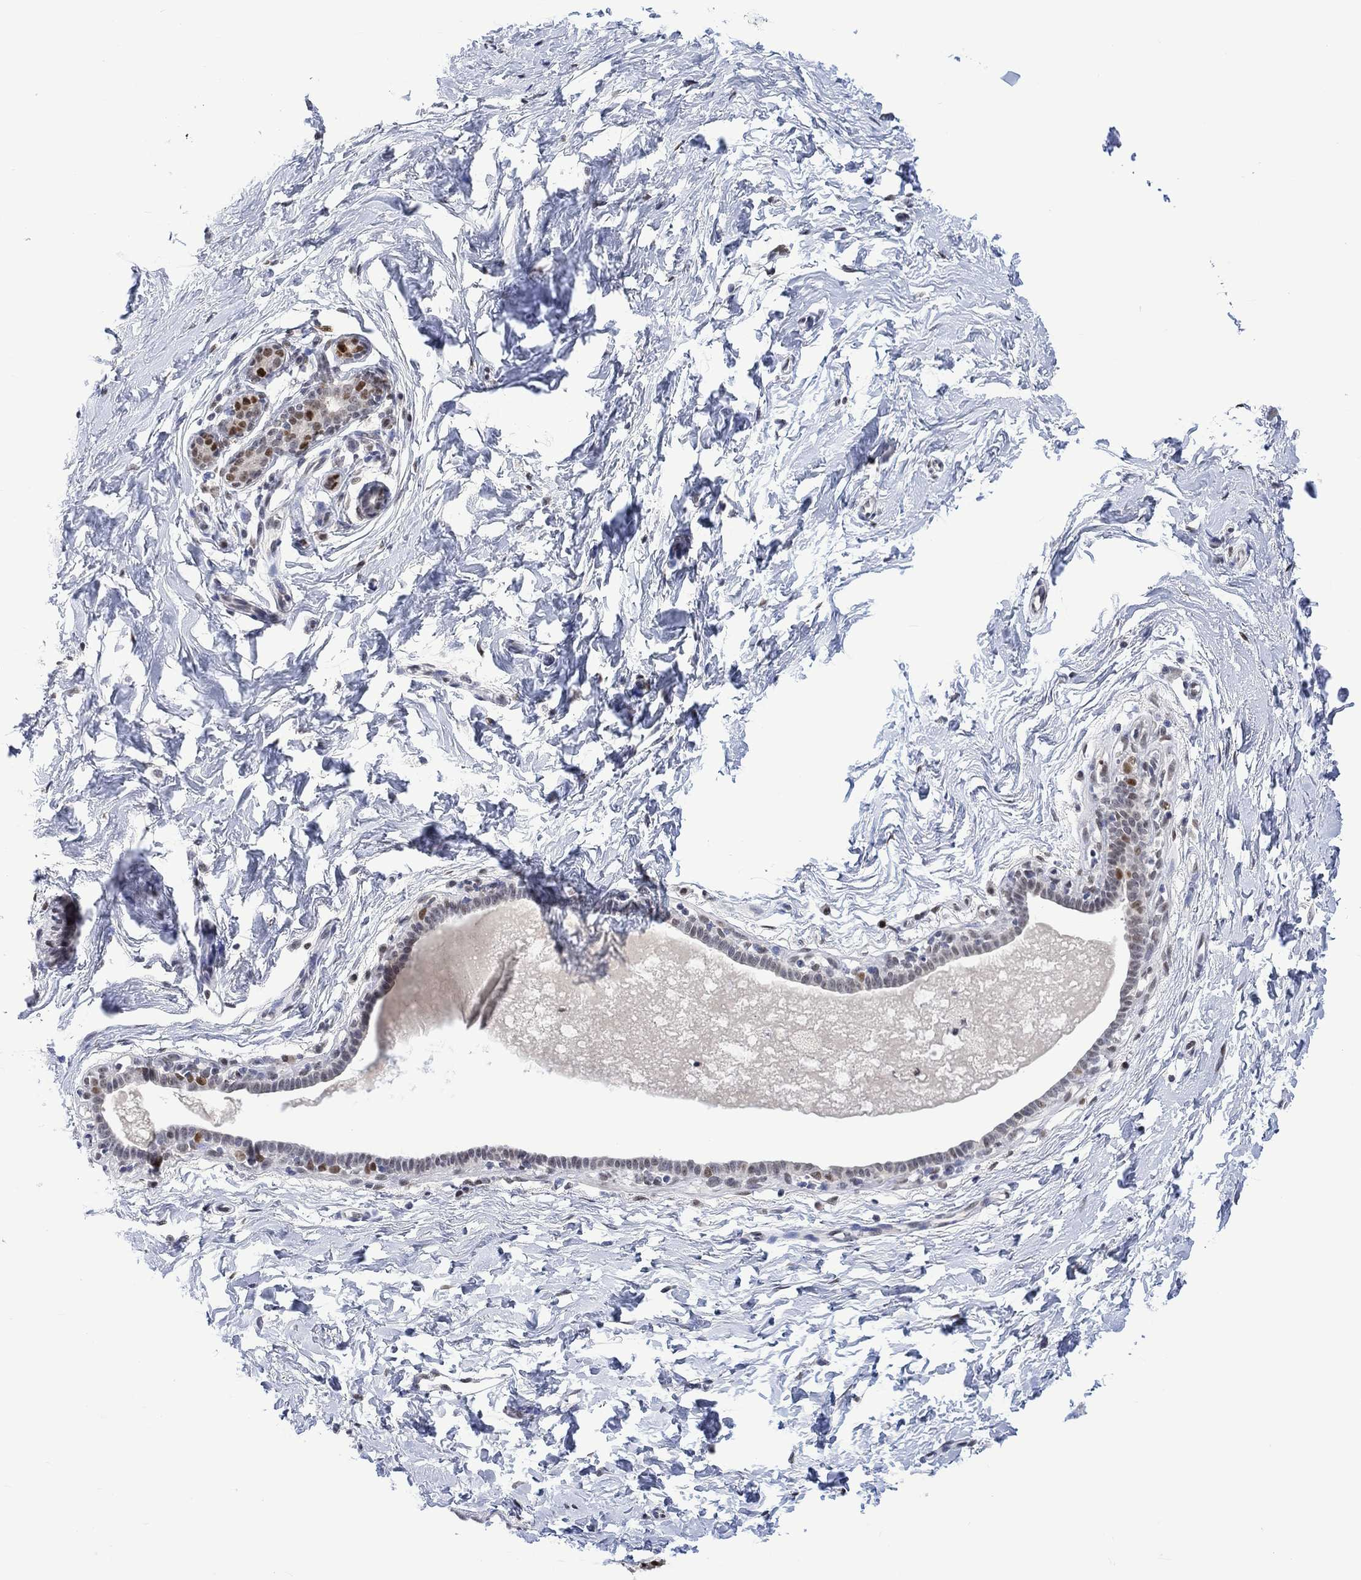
{"staining": {"intensity": "negative", "quantity": "none", "location": "none"}, "tissue": "breast", "cell_type": "Adipocytes", "image_type": "normal", "snomed": [{"axis": "morphology", "description": "Normal tissue, NOS"}, {"axis": "topography", "description": "Breast"}], "caption": "Immunohistochemistry (IHC) micrograph of benign breast: human breast stained with DAB (3,3'-diaminobenzidine) exhibits no significant protein expression in adipocytes. (DAB IHC visualized using brightfield microscopy, high magnification).", "gene": "RAD54L2", "patient": {"sex": "female", "age": 37}}